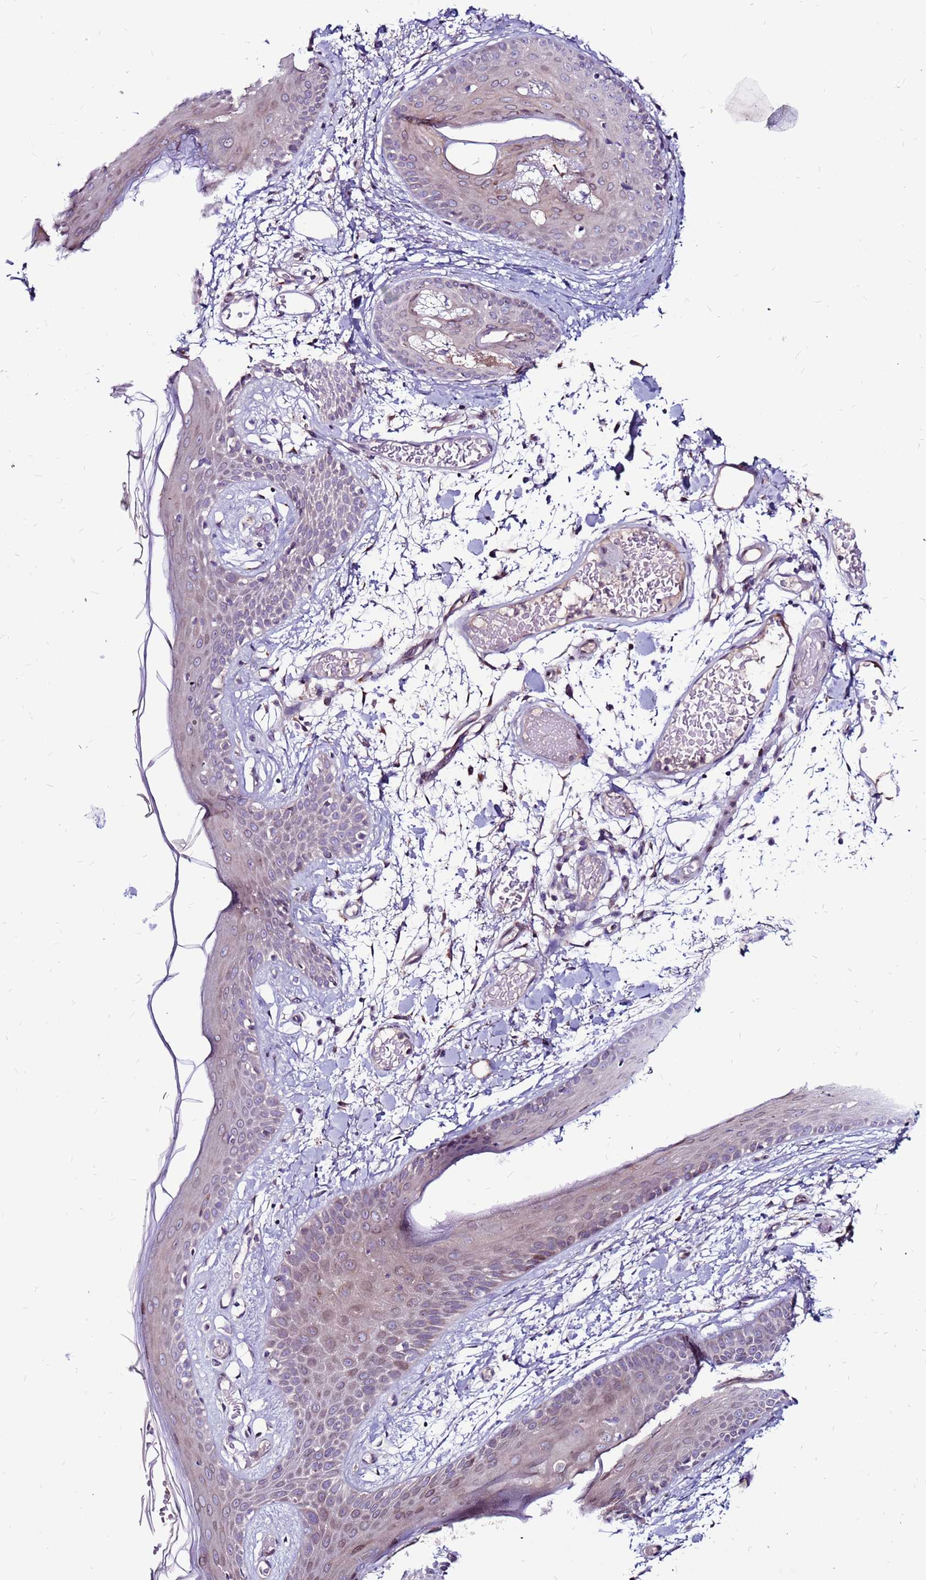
{"staining": {"intensity": "weak", "quantity": ">75%", "location": "cytoplasmic/membranous"}, "tissue": "skin", "cell_type": "Fibroblasts", "image_type": "normal", "snomed": [{"axis": "morphology", "description": "Normal tissue, NOS"}, {"axis": "topography", "description": "Skin"}], "caption": "Immunohistochemistry (IHC) photomicrograph of unremarkable human skin stained for a protein (brown), which reveals low levels of weak cytoplasmic/membranous expression in approximately >75% of fibroblasts.", "gene": "CCDC71", "patient": {"sex": "male", "age": 79}}